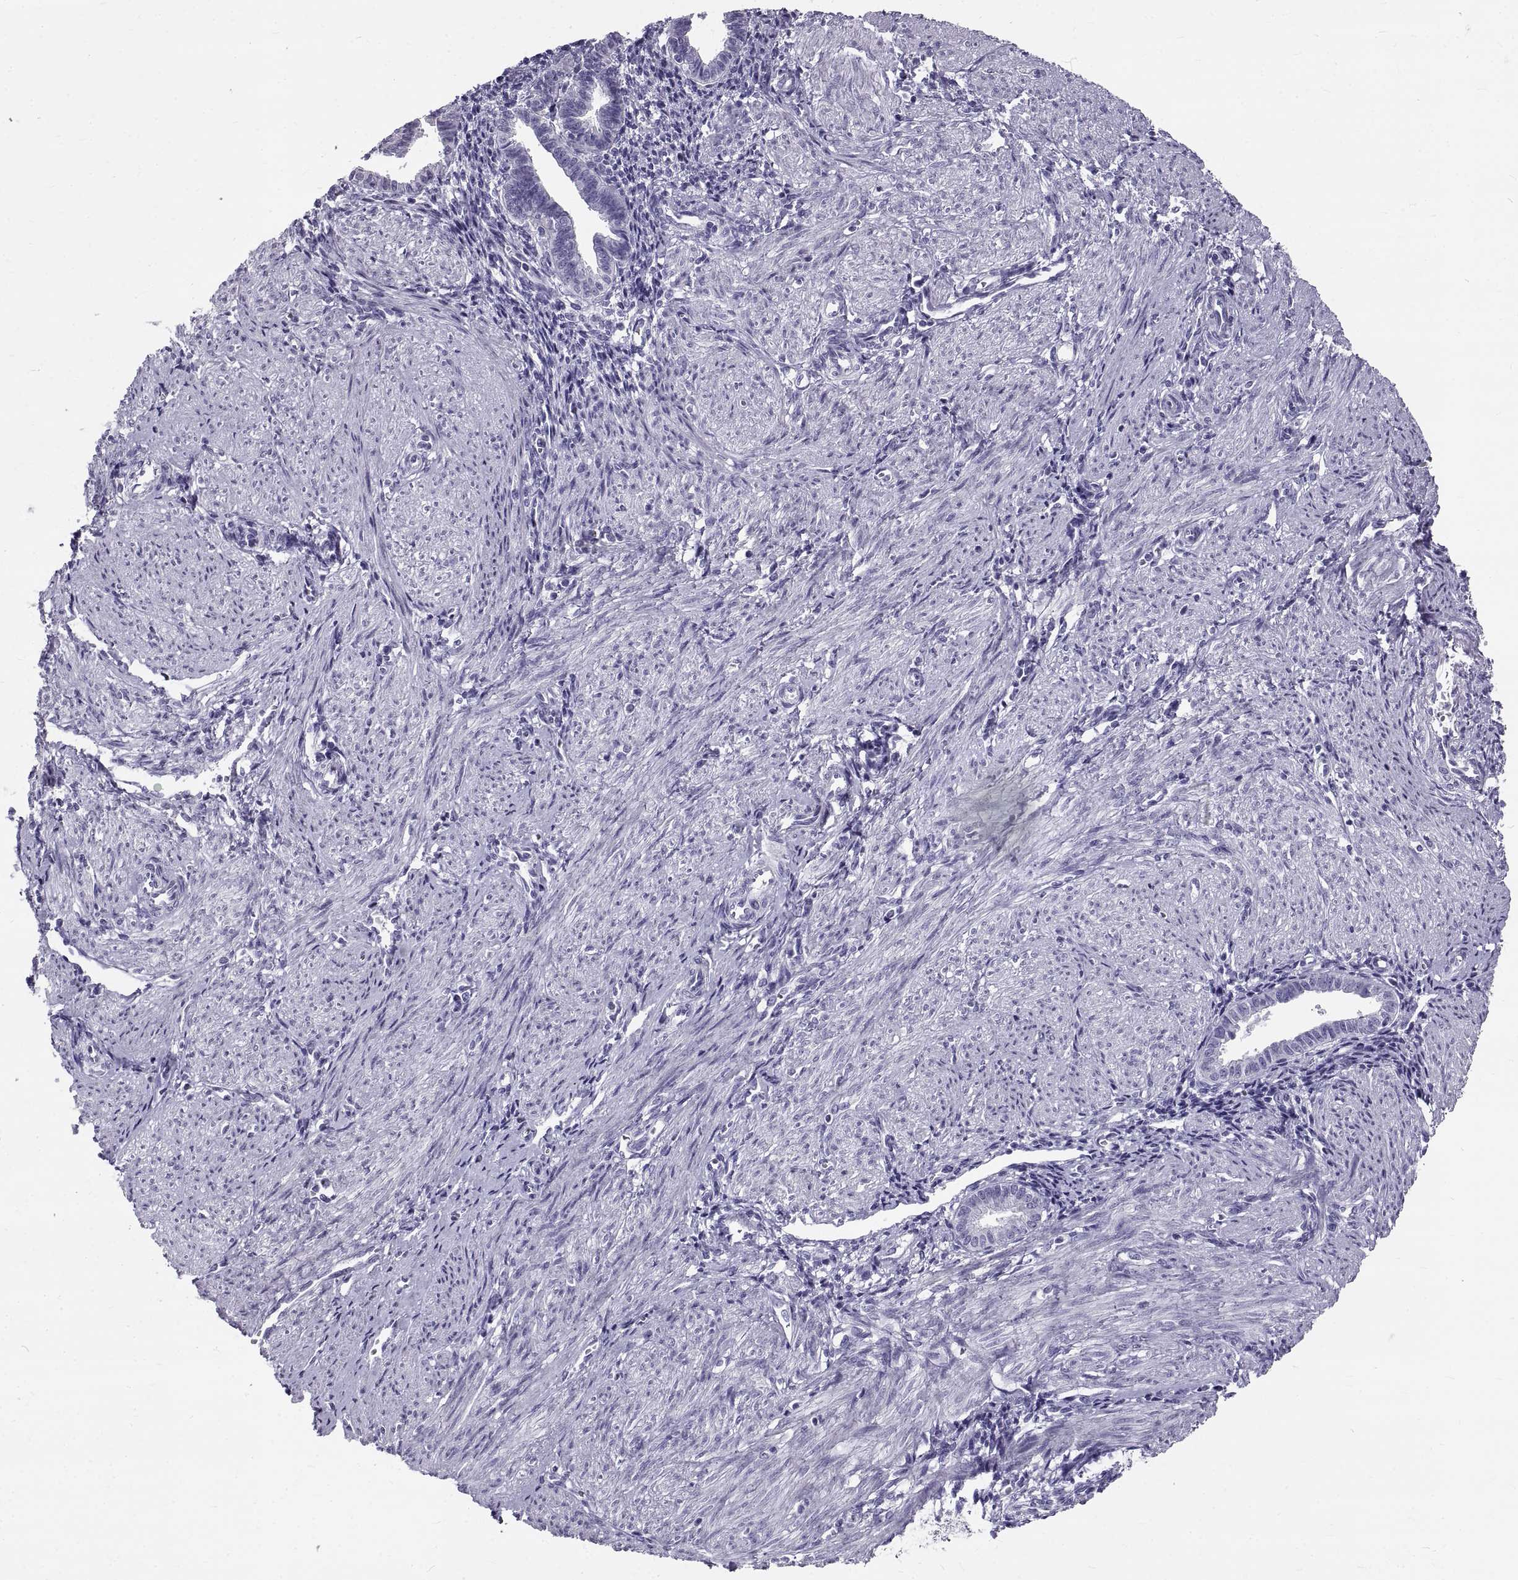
{"staining": {"intensity": "negative", "quantity": "none", "location": "none"}, "tissue": "endometrium", "cell_type": "Cells in endometrial stroma", "image_type": "normal", "snomed": [{"axis": "morphology", "description": "Normal tissue, NOS"}, {"axis": "topography", "description": "Endometrium"}], "caption": "This is an immunohistochemistry histopathology image of normal endometrium. There is no expression in cells in endometrial stroma.", "gene": "GNG12", "patient": {"sex": "female", "age": 37}}